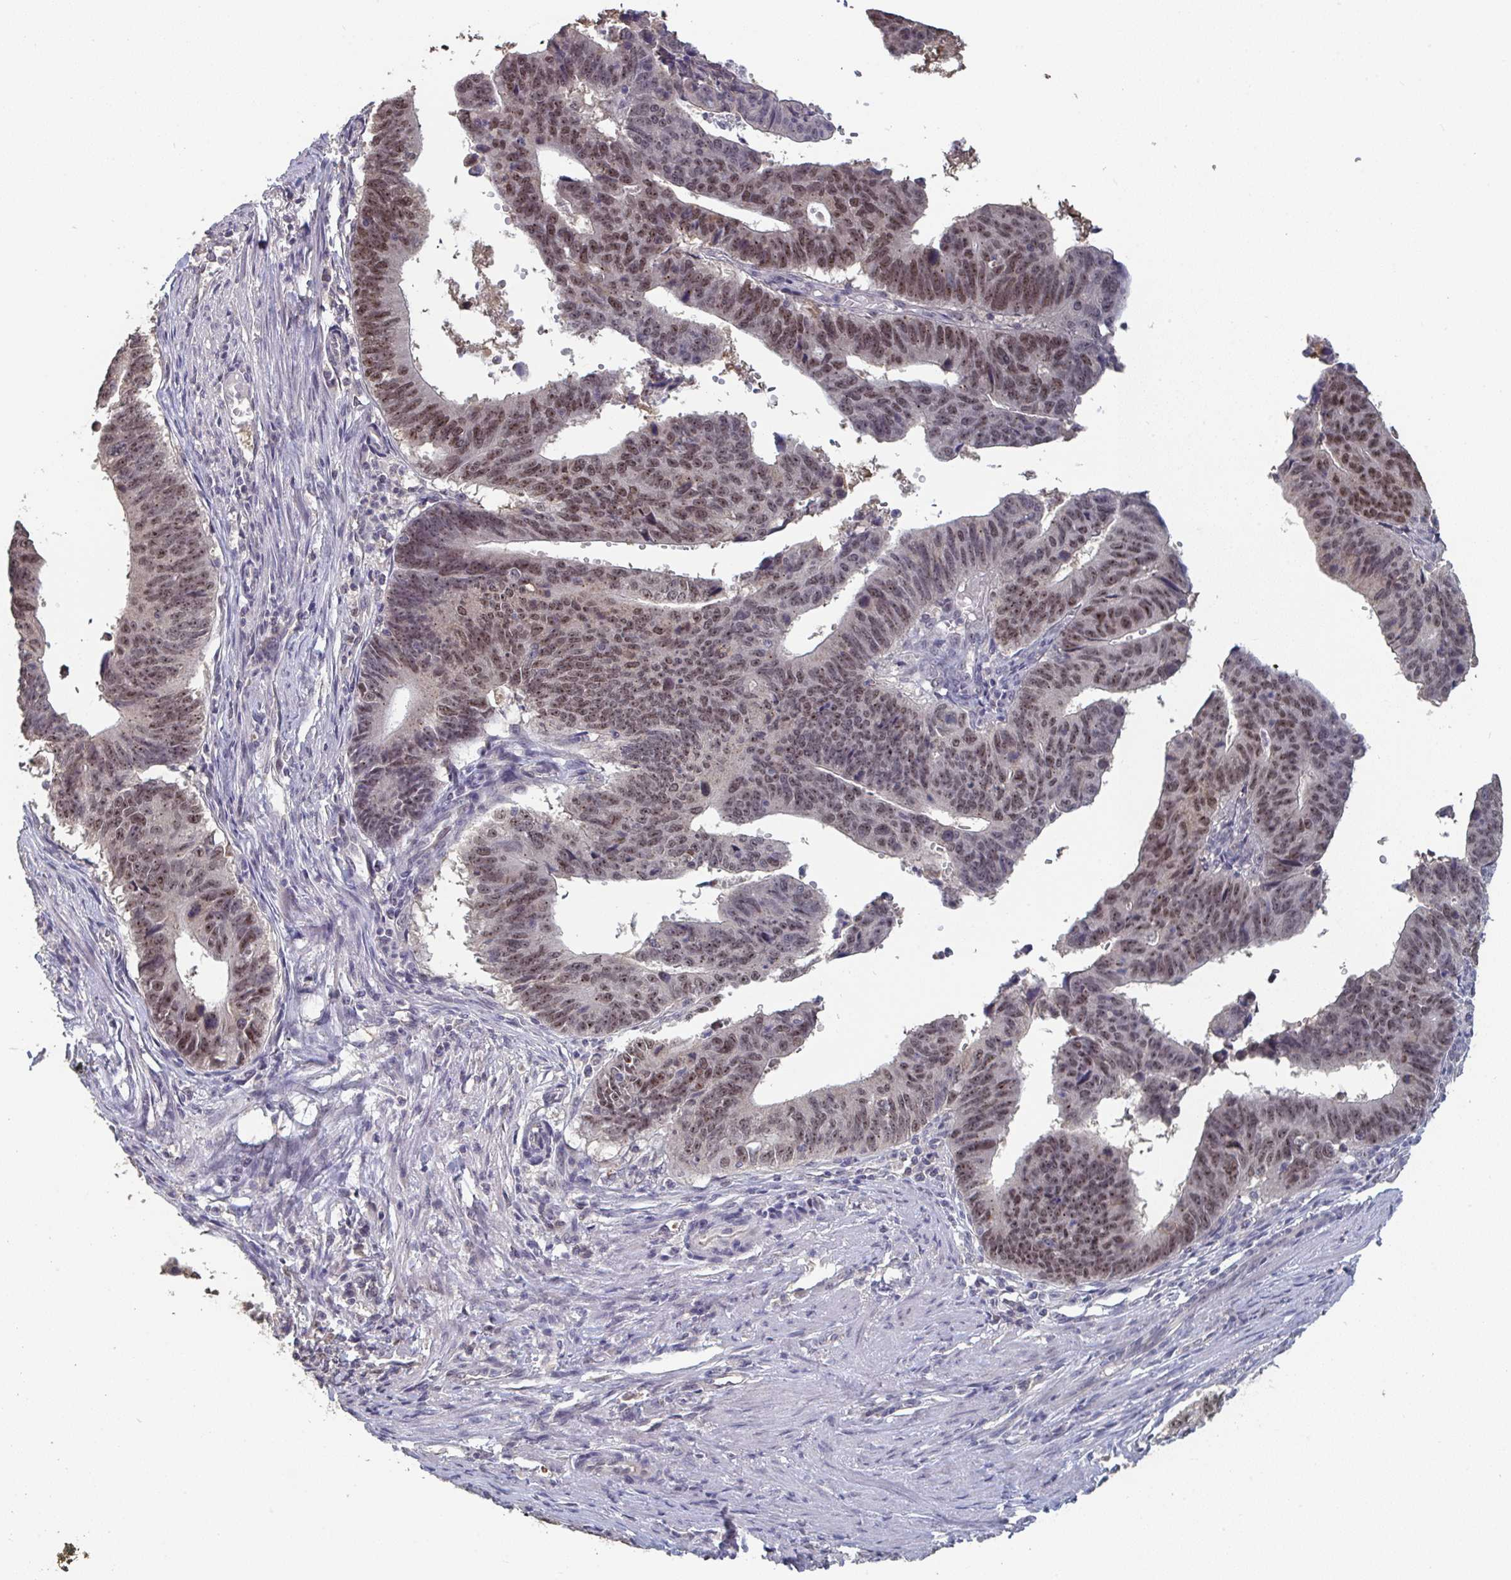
{"staining": {"intensity": "moderate", "quantity": ">75%", "location": "nuclear"}, "tissue": "stomach cancer", "cell_type": "Tumor cells", "image_type": "cancer", "snomed": [{"axis": "morphology", "description": "Adenocarcinoma, NOS"}, {"axis": "topography", "description": "Stomach"}], "caption": "Protein expression analysis of human stomach adenocarcinoma reveals moderate nuclear expression in approximately >75% of tumor cells. (Stains: DAB in brown, nuclei in blue, Microscopy: brightfield microscopy at high magnification).", "gene": "LIX1", "patient": {"sex": "male", "age": 59}}